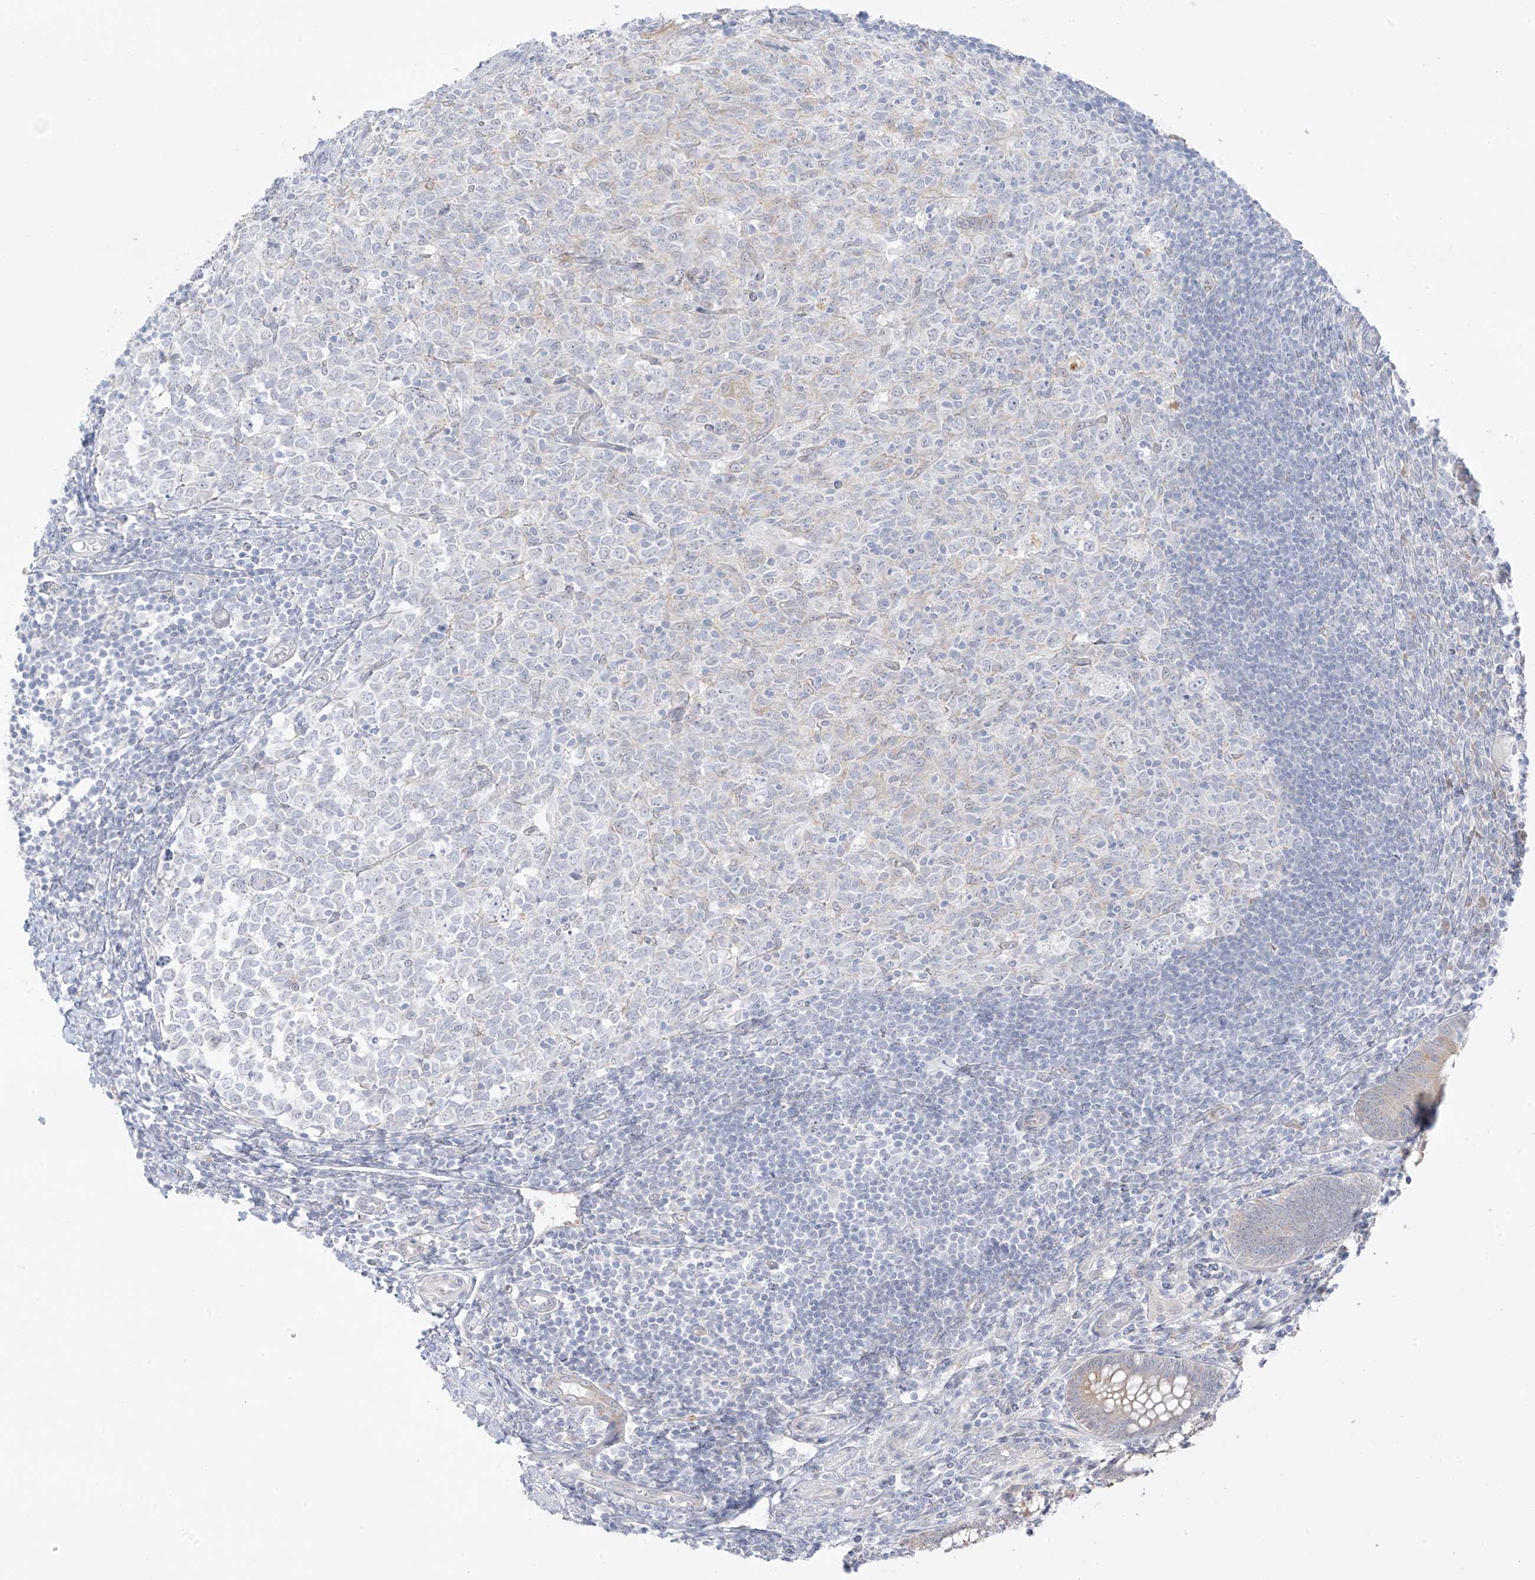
{"staining": {"intensity": "weak", "quantity": "25%-75%", "location": "cytoplasmic/membranous"}, "tissue": "appendix", "cell_type": "Glandular cells", "image_type": "normal", "snomed": [{"axis": "morphology", "description": "Normal tissue, NOS"}, {"axis": "topography", "description": "Appendix"}], "caption": "Weak cytoplasmic/membranous staining for a protein is present in approximately 25%-75% of glandular cells of normal appendix using IHC.", "gene": "DCDC2", "patient": {"sex": "male", "age": 14}}